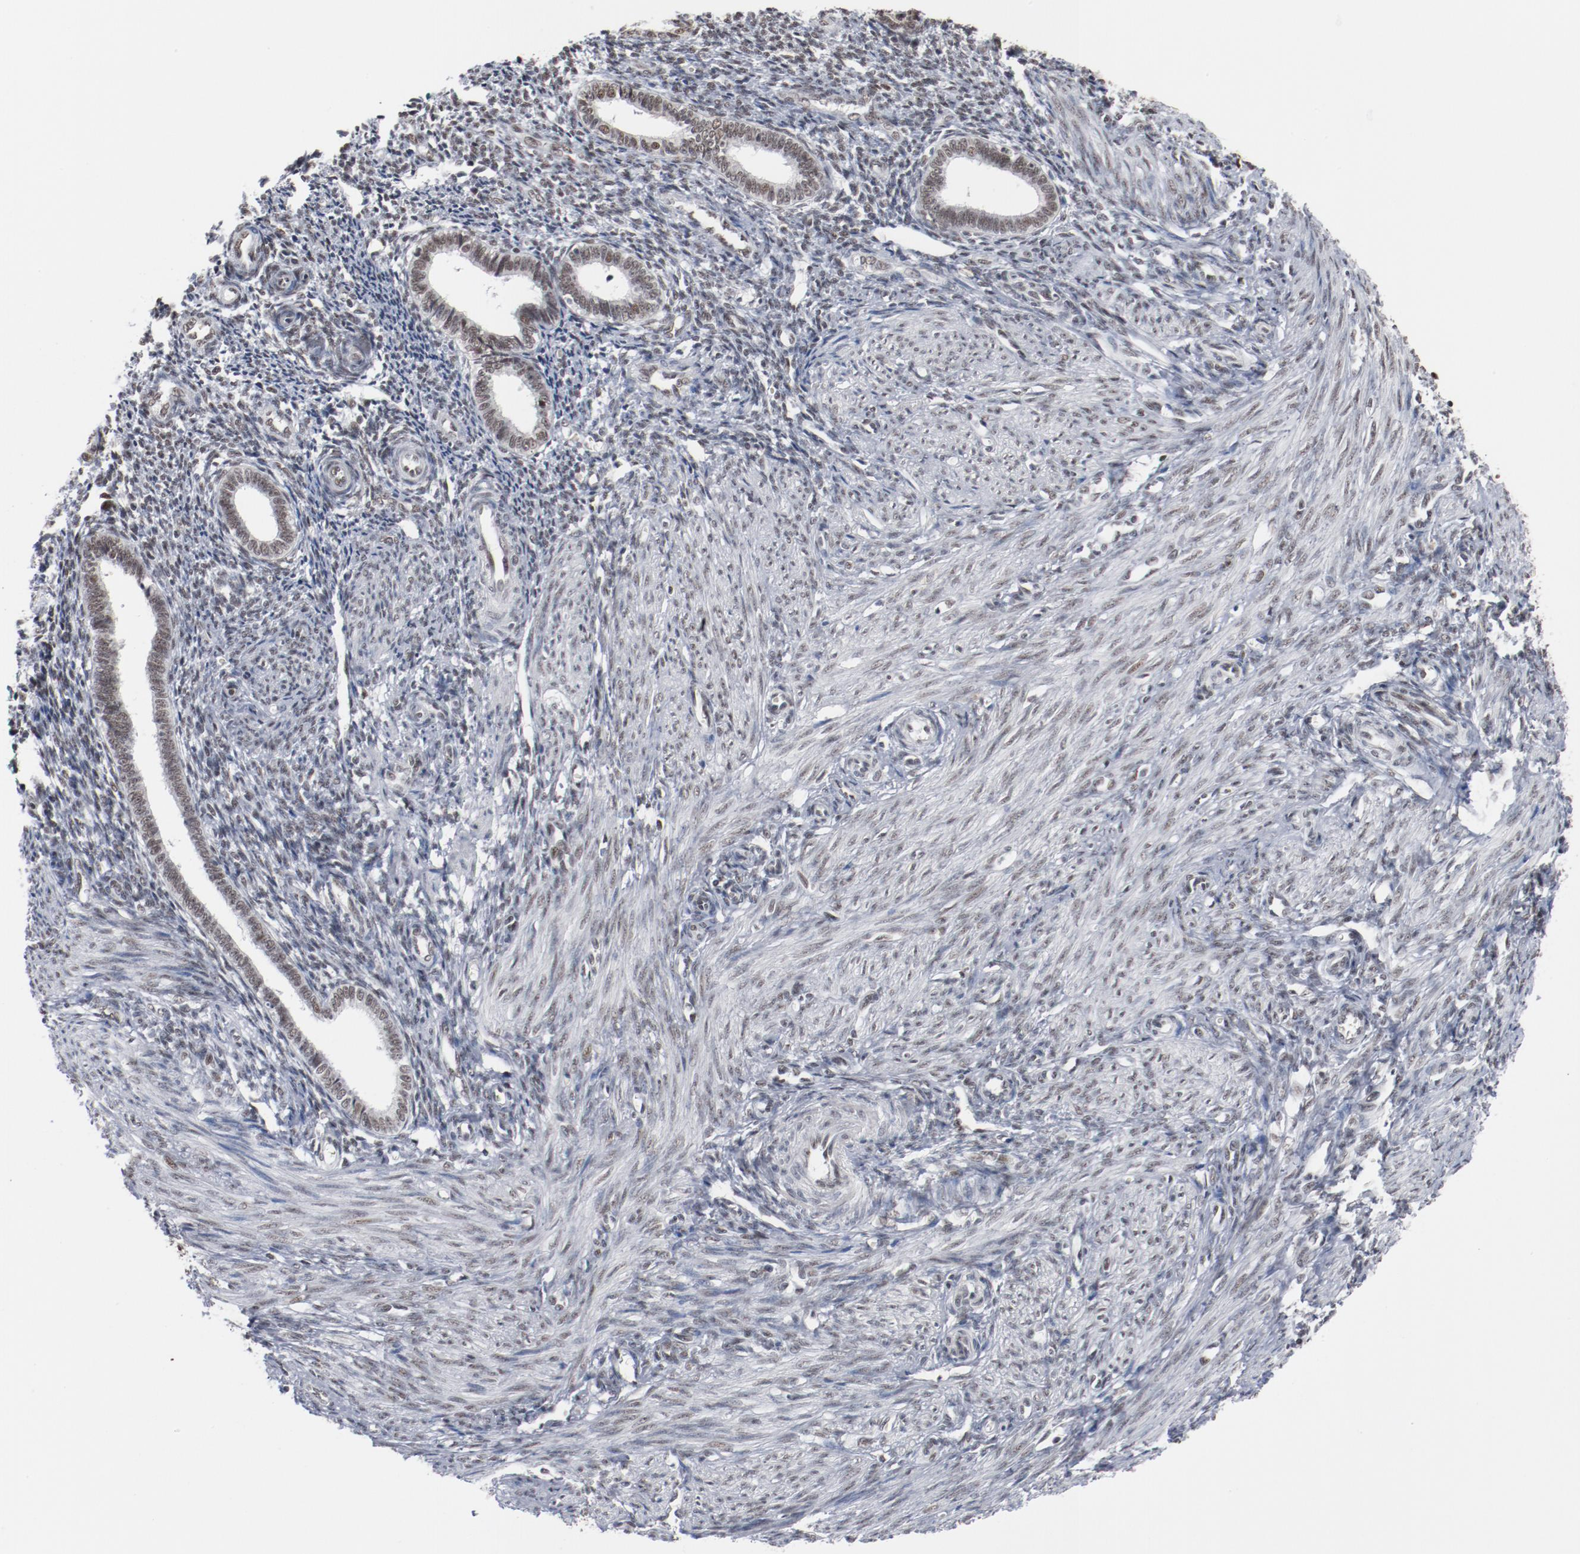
{"staining": {"intensity": "moderate", "quantity": ">75%", "location": "nuclear"}, "tissue": "endometrium", "cell_type": "Cells in endometrial stroma", "image_type": "normal", "snomed": [{"axis": "morphology", "description": "Normal tissue, NOS"}, {"axis": "topography", "description": "Endometrium"}], "caption": "Immunohistochemistry image of benign human endometrium stained for a protein (brown), which displays medium levels of moderate nuclear expression in approximately >75% of cells in endometrial stroma.", "gene": "BUB3", "patient": {"sex": "female", "age": 27}}